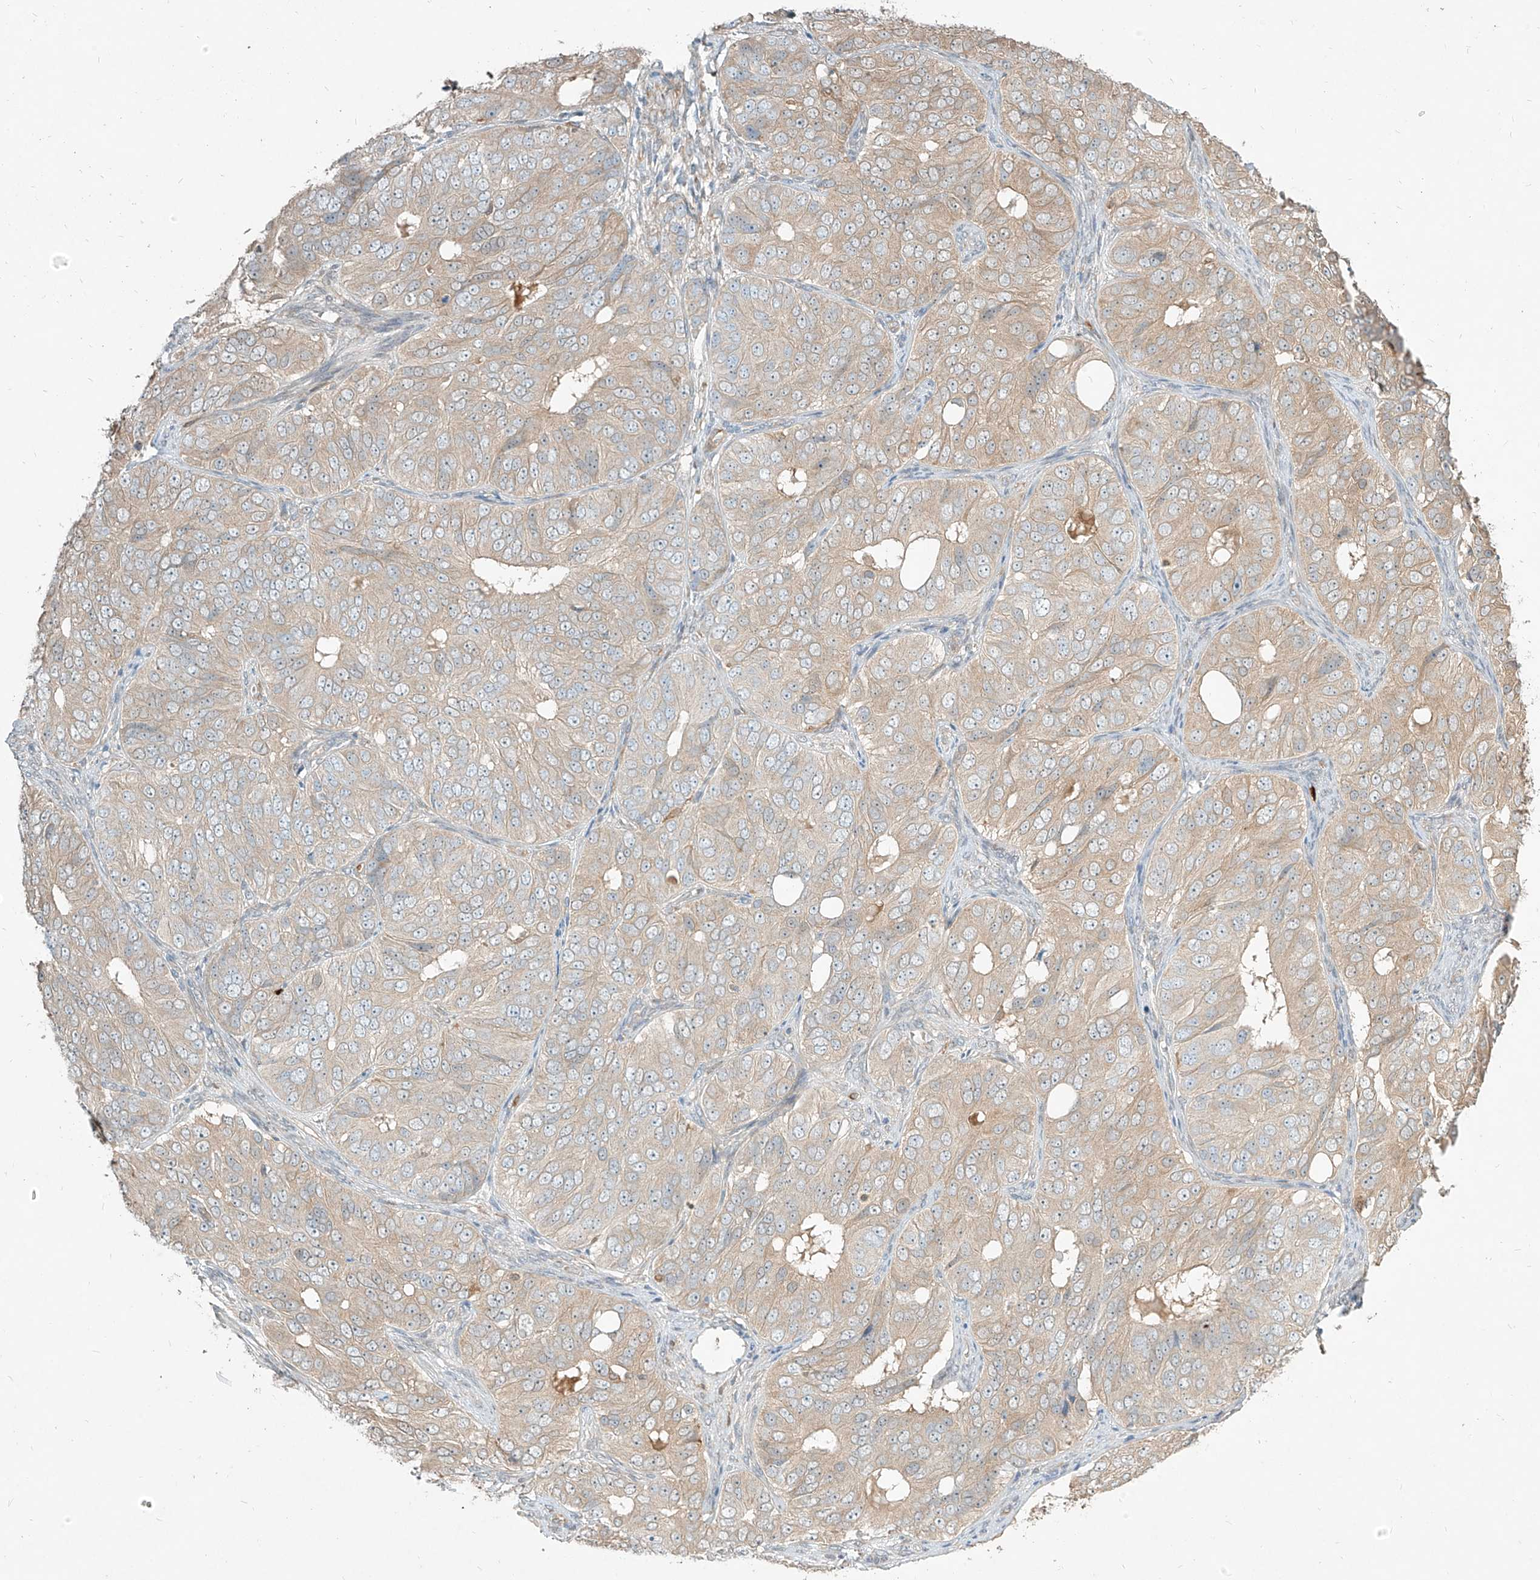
{"staining": {"intensity": "weak", "quantity": "25%-75%", "location": "cytoplasmic/membranous"}, "tissue": "ovarian cancer", "cell_type": "Tumor cells", "image_type": "cancer", "snomed": [{"axis": "morphology", "description": "Carcinoma, endometroid"}, {"axis": "topography", "description": "Ovary"}], "caption": "This micrograph demonstrates IHC staining of human ovarian endometroid carcinoma, with low weak cytoplasmic/membranous staining in about 25%-75% of tumor cells.", "gene": "PGD", "patient": {"sex": "female", "age": 51}}